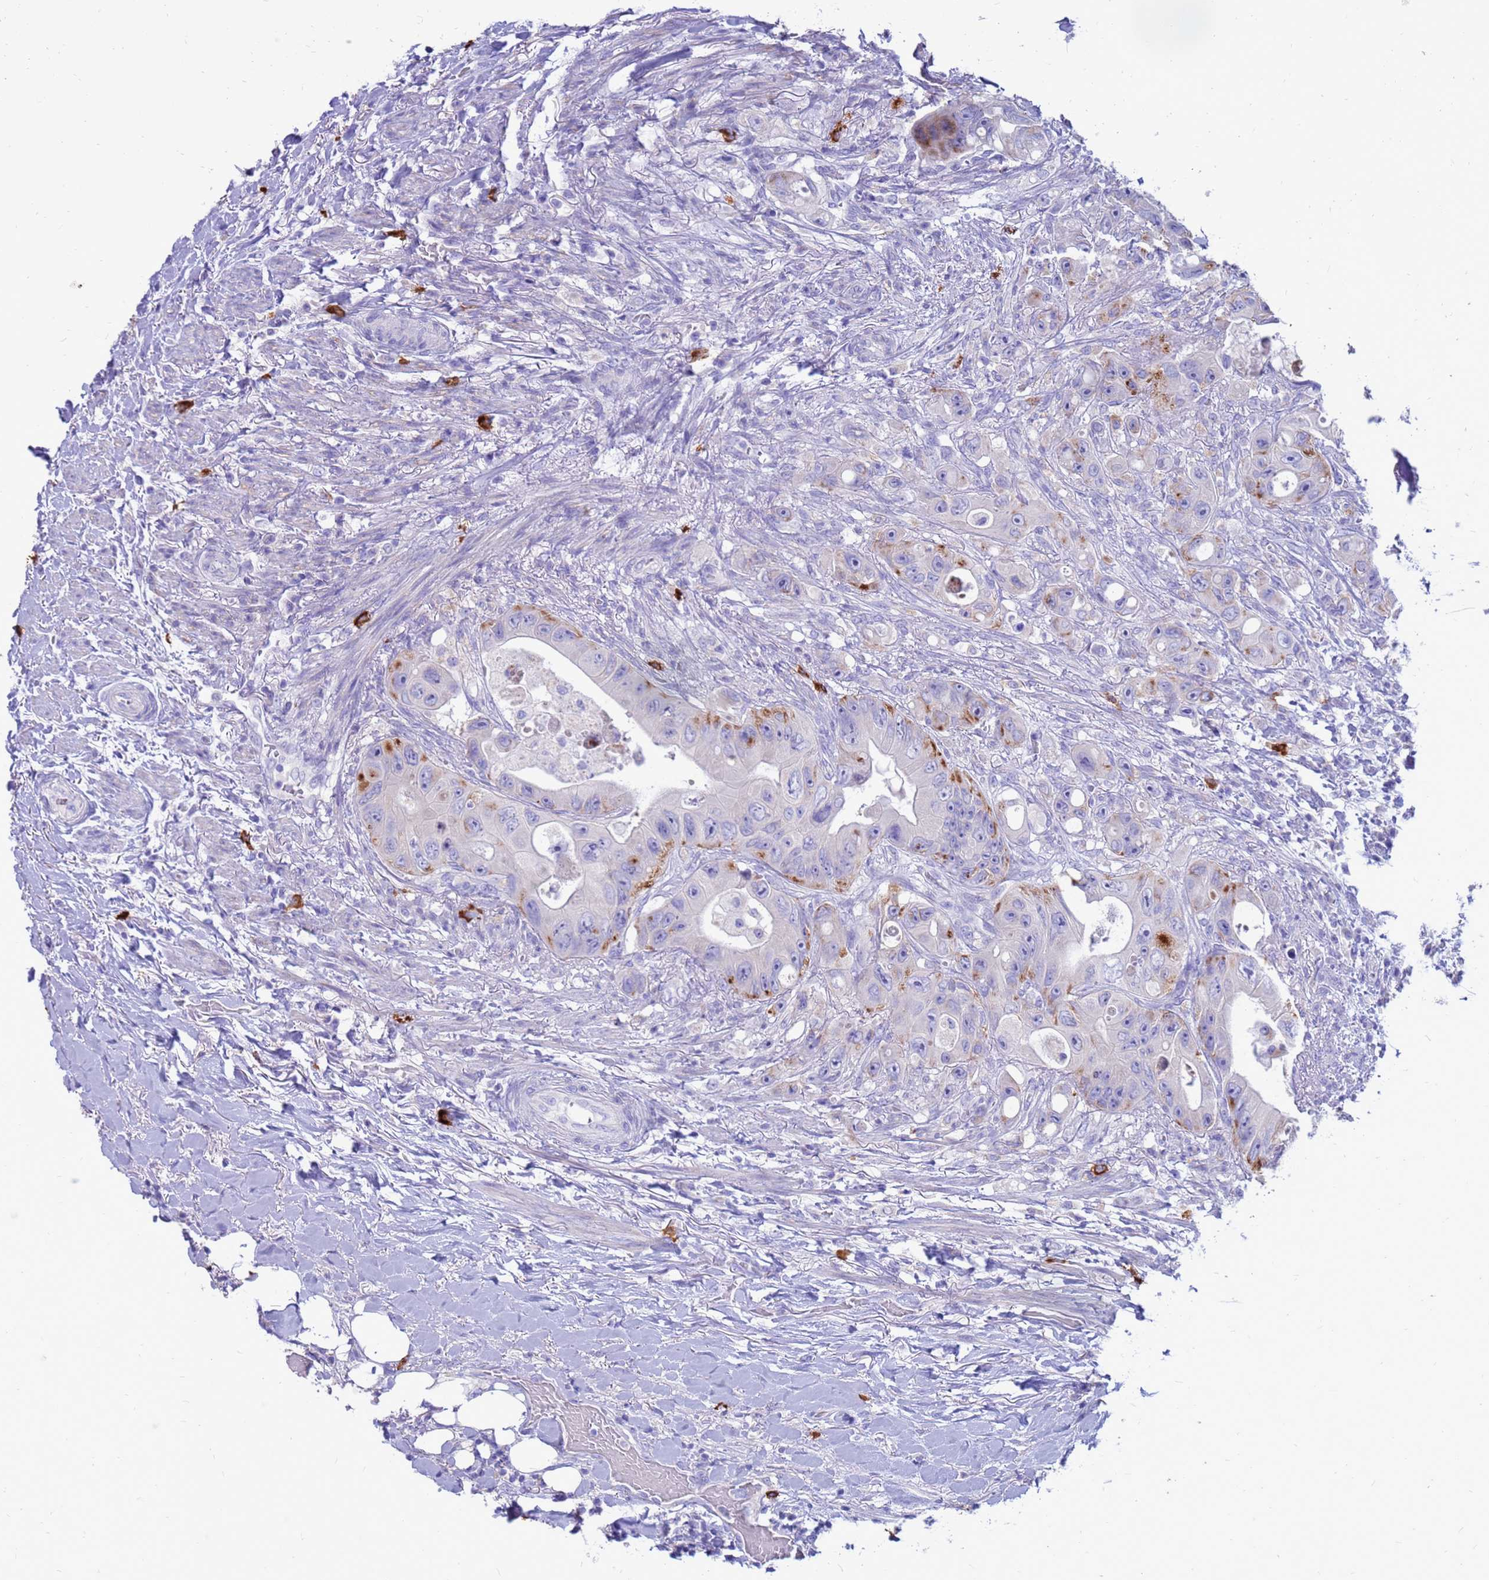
{"staining": {"intensity": "moderate", "quantity": "25%-75%", "location": "cytoplasmic/membranous"}, "tissue": "colorectal cancer", "cell_type": "Tumor cells", "image_type": "cancer", "snomed": [{"axis": "morphology", "description": "Adenocarcinoma, NOS"}, {"axis": "topography", "description": "Colon"}], "caption": "Immunohistochemistry micrograph of neoplastic tissue: human colorectal adenocarcinoma stained using IHC reveals medium levels of moderate protein expression localized specifically in the cytoplasmic/membranous of tumor cells, appearing as a cytoplasmic/membranous brown color.", "gene": "PDE10A", "patient": {"sex": "female", "age": 46}}